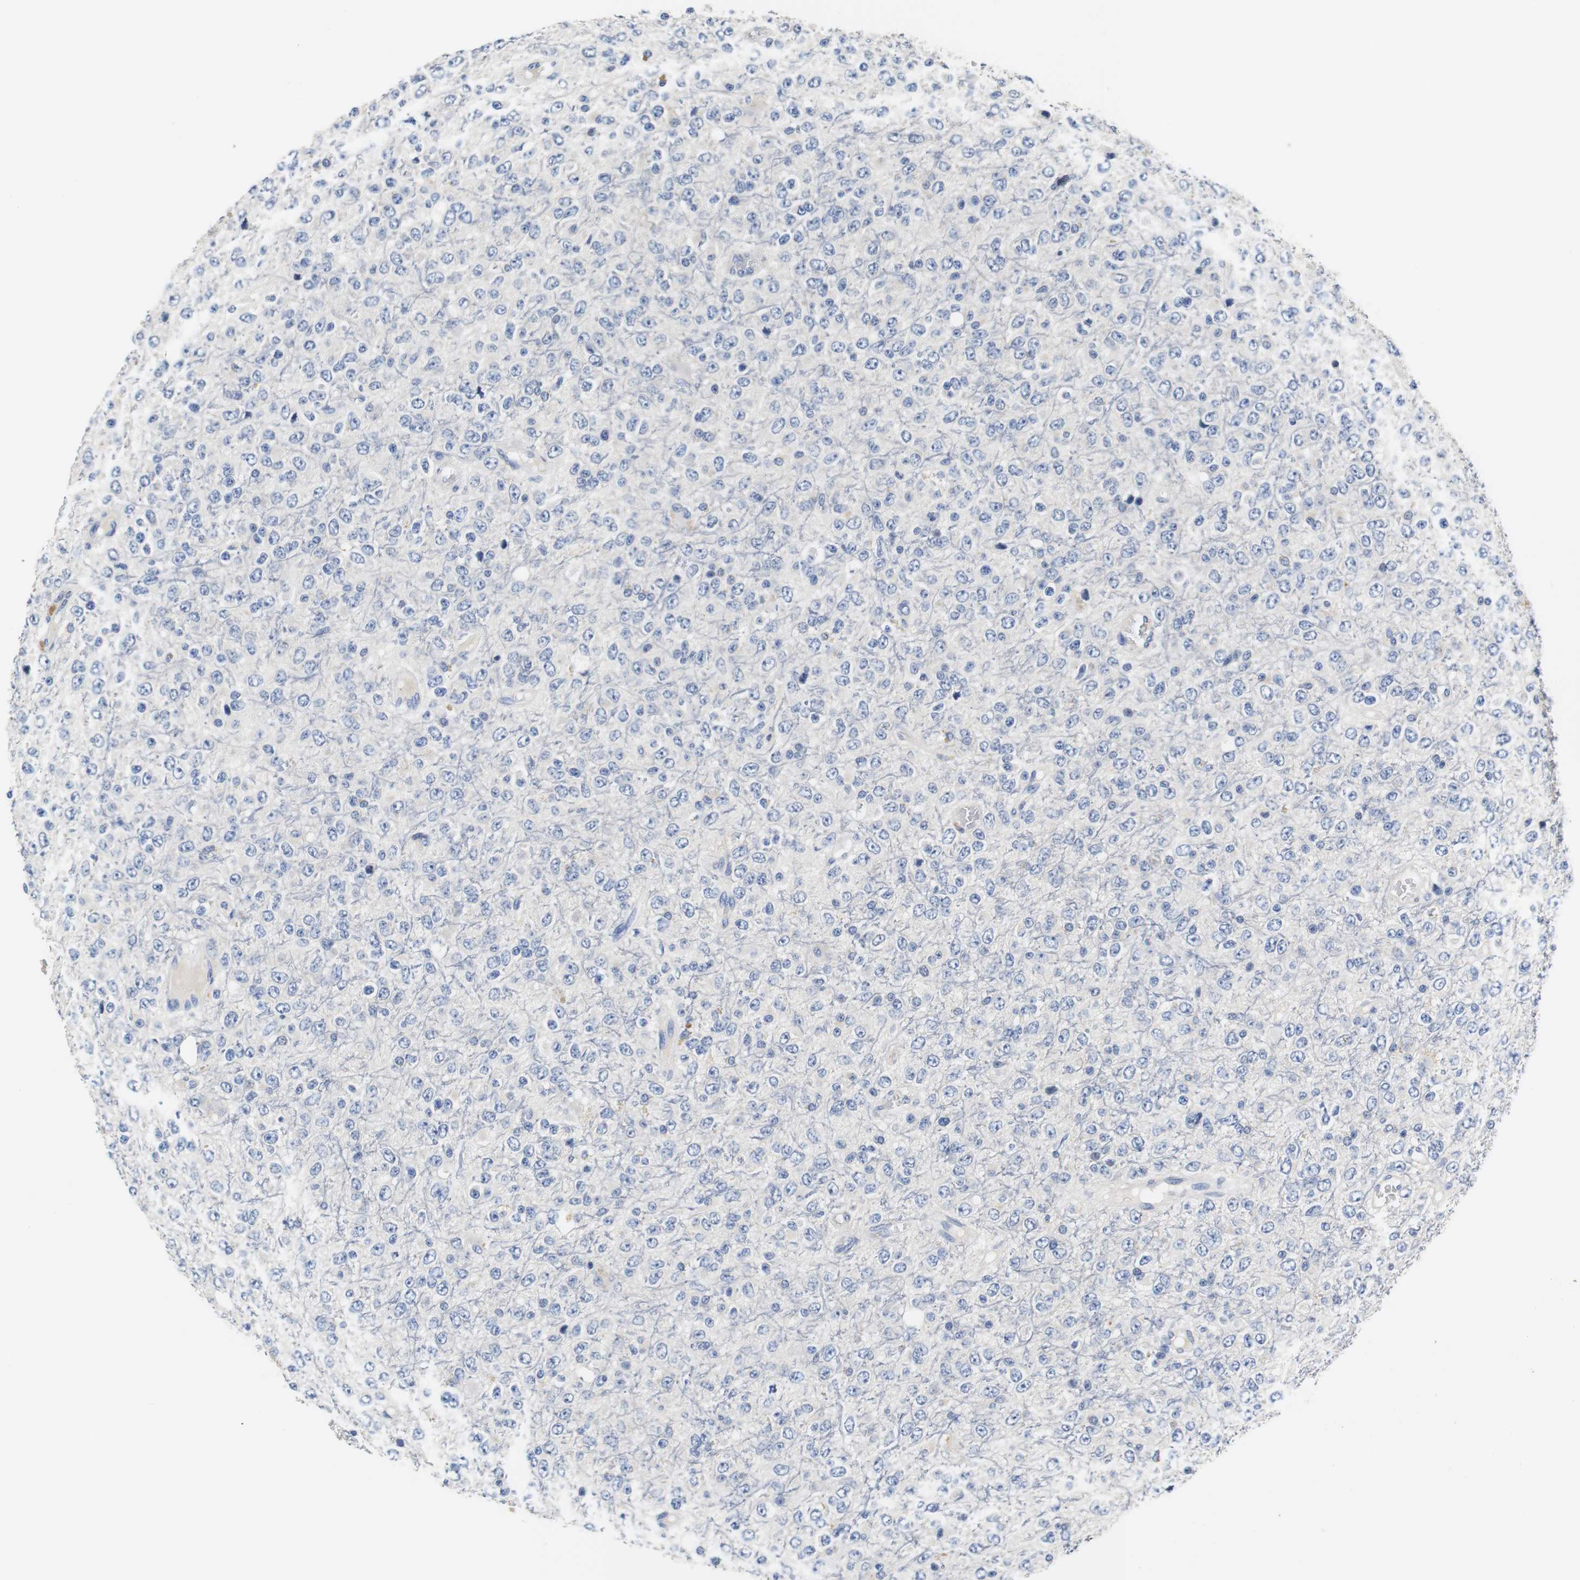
{"staining": {"intensity": "negative", "quantity": "none", "location": "none"}, "tissue": "glioma", "cell_type": "Tumor cells", "image_type": "cancer", "snomed": [{"axis": "morphology", "description": "Glioma, malignant, High grade"}, {"axis": "topography", "description": "pancreas cauda"}], "caption": "Immunohistochemical staining of human high-grade glioma (malignant) displays no significant positivity in tumor cells. (DAB (3,3'-diaminobenzidine) immunohistochemistry visualized using brightfield microscopy, high magnification).", "gene": "PCK1", "patient": {"sex": "male", "age": 60}}